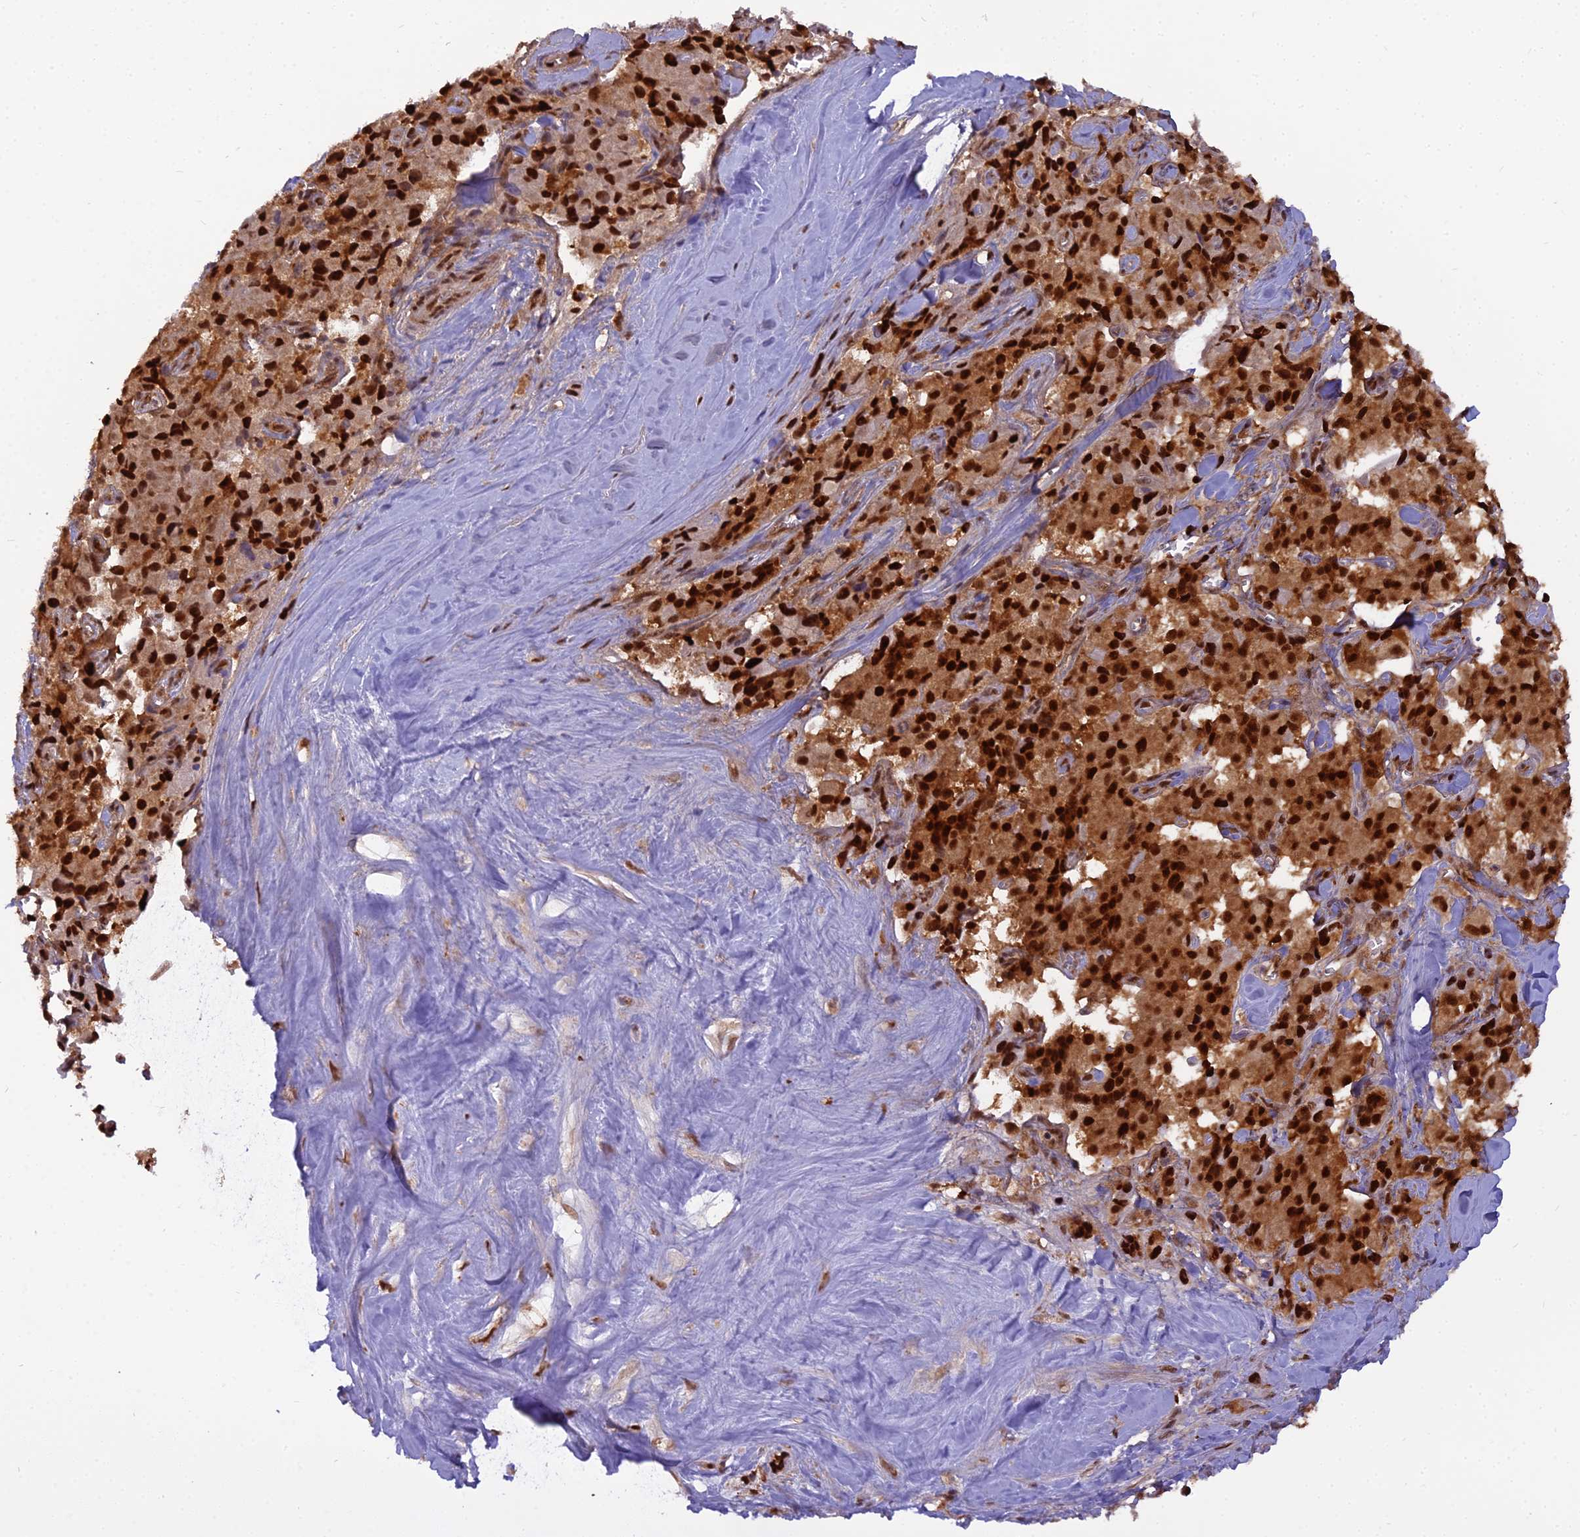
{"staining": {"intensity": "strong", "quantity": ">75%", "location": "nuclear"}, "tissue": "pancreatic cancer", "cell_type": "Tumor cells", "image_type": "cancer", "snomed": [{"axis": "morphology", "description": "Adenocarcinoma, NOS"}, {"axis": "topography", "description": "Pancreas"}], "caption": "High-power microscopy captured an immunohistochemistry image of adenocarcinoma (pancreatic), revealing strong nuclear staining in approximately >75% of tumor cells.", "gene": "NPEPL1", "patient": {"sex": "male", "age": 65}}